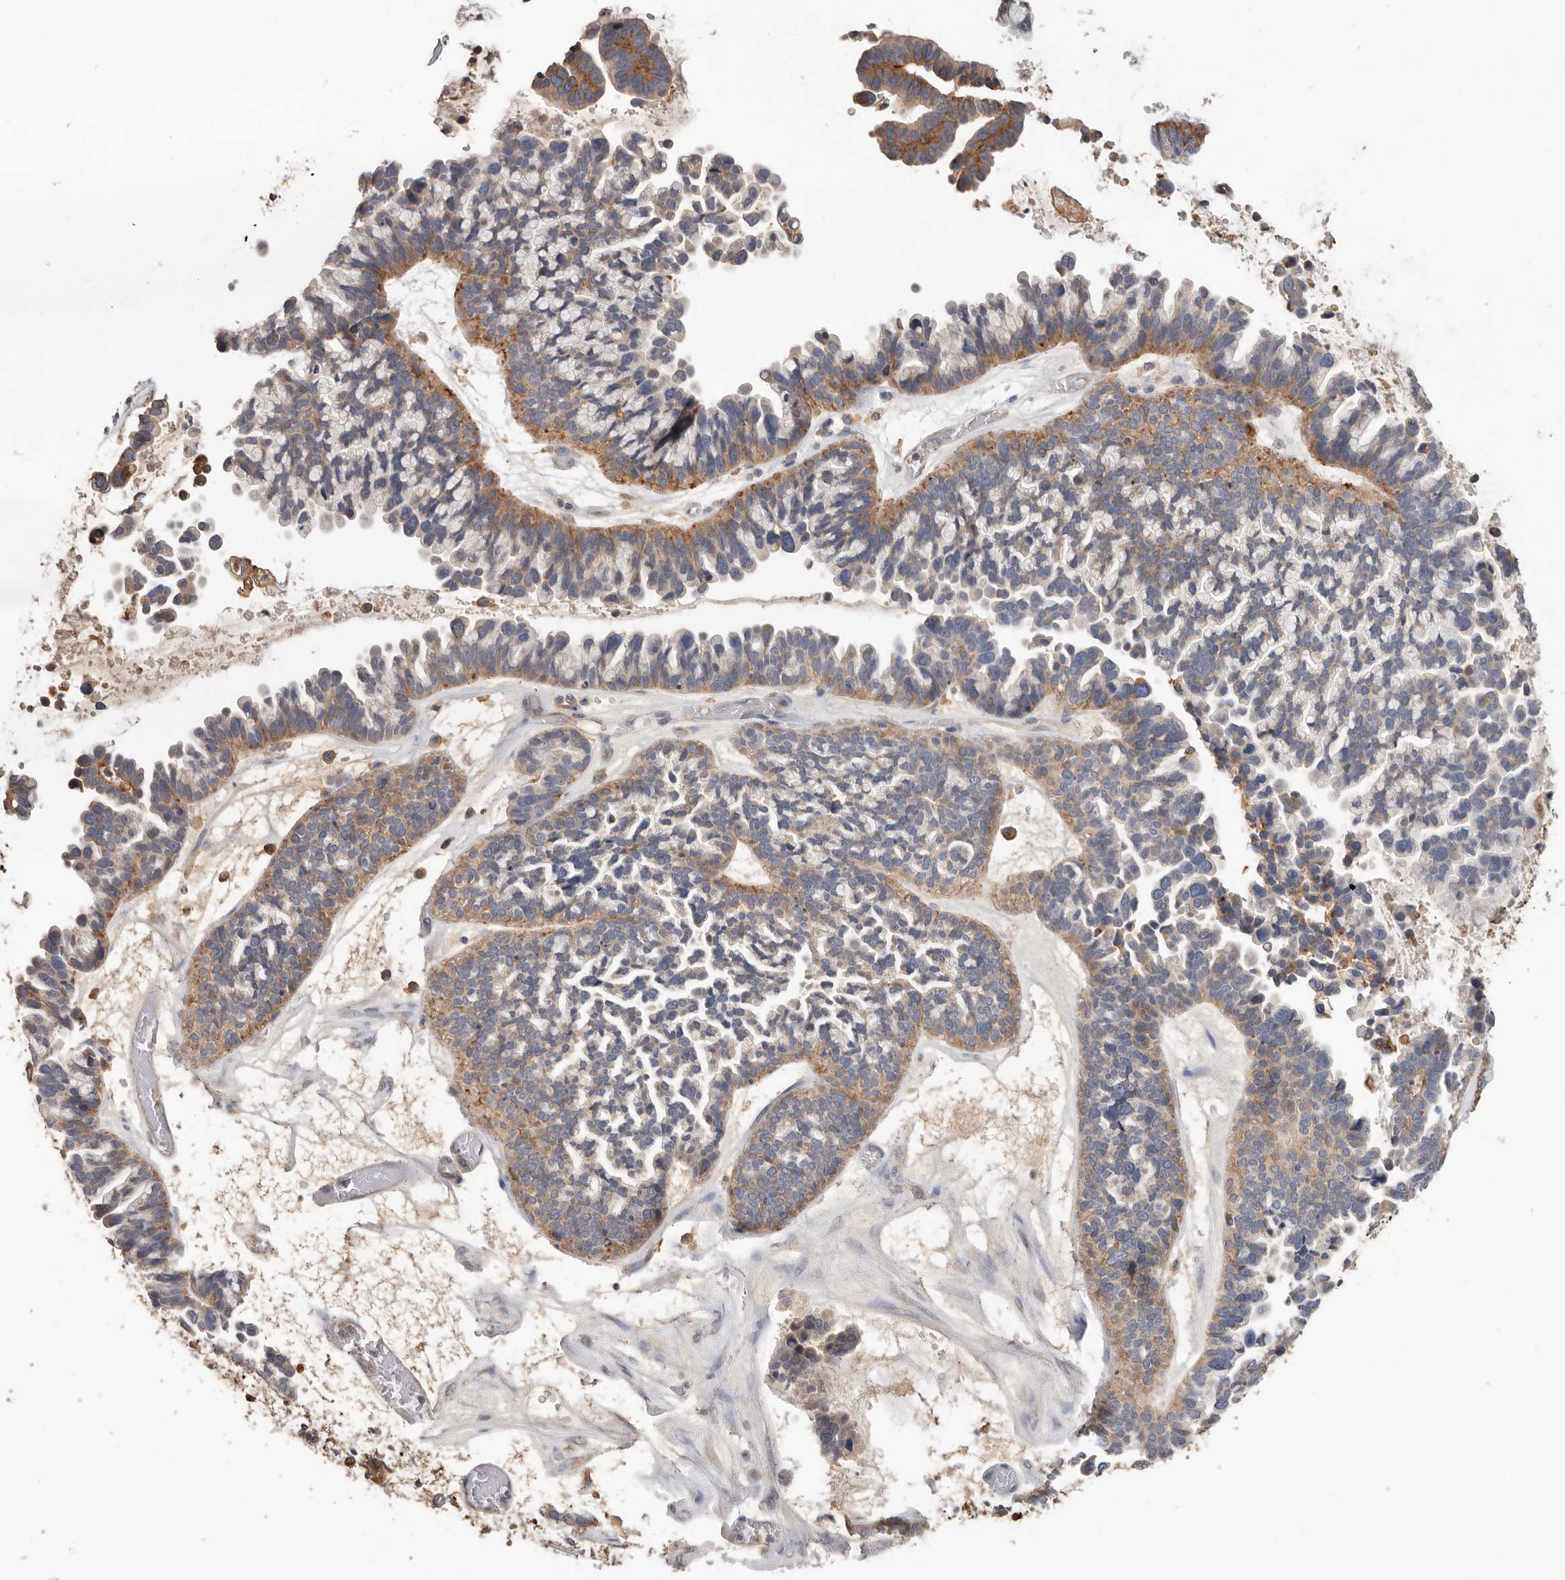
{"staining": {"intensity": "moderate", "quantity": "25%-75%", "location": "cytoplasmic/membranous"}, "tissue": "ovarian cancer", "cell_type": "Tumor cells", "image_type": "cancer", "snomed": [{"axis": "morphology", "description": "Cystadenocarcinoma, serous, NOS"}, {"axis": "topography", "description": "Ovary"}], "caption": "Ovarian cancer stained with DAB (3,3'-diaminobenzidine) immunohistochemistry reveals medium levels of moderate cytoplasmic/membranous positivity in approximately 25%-75% of tumor cells.", "gene": "TFRC", "patient": {"sex": "female", "age": 56}}